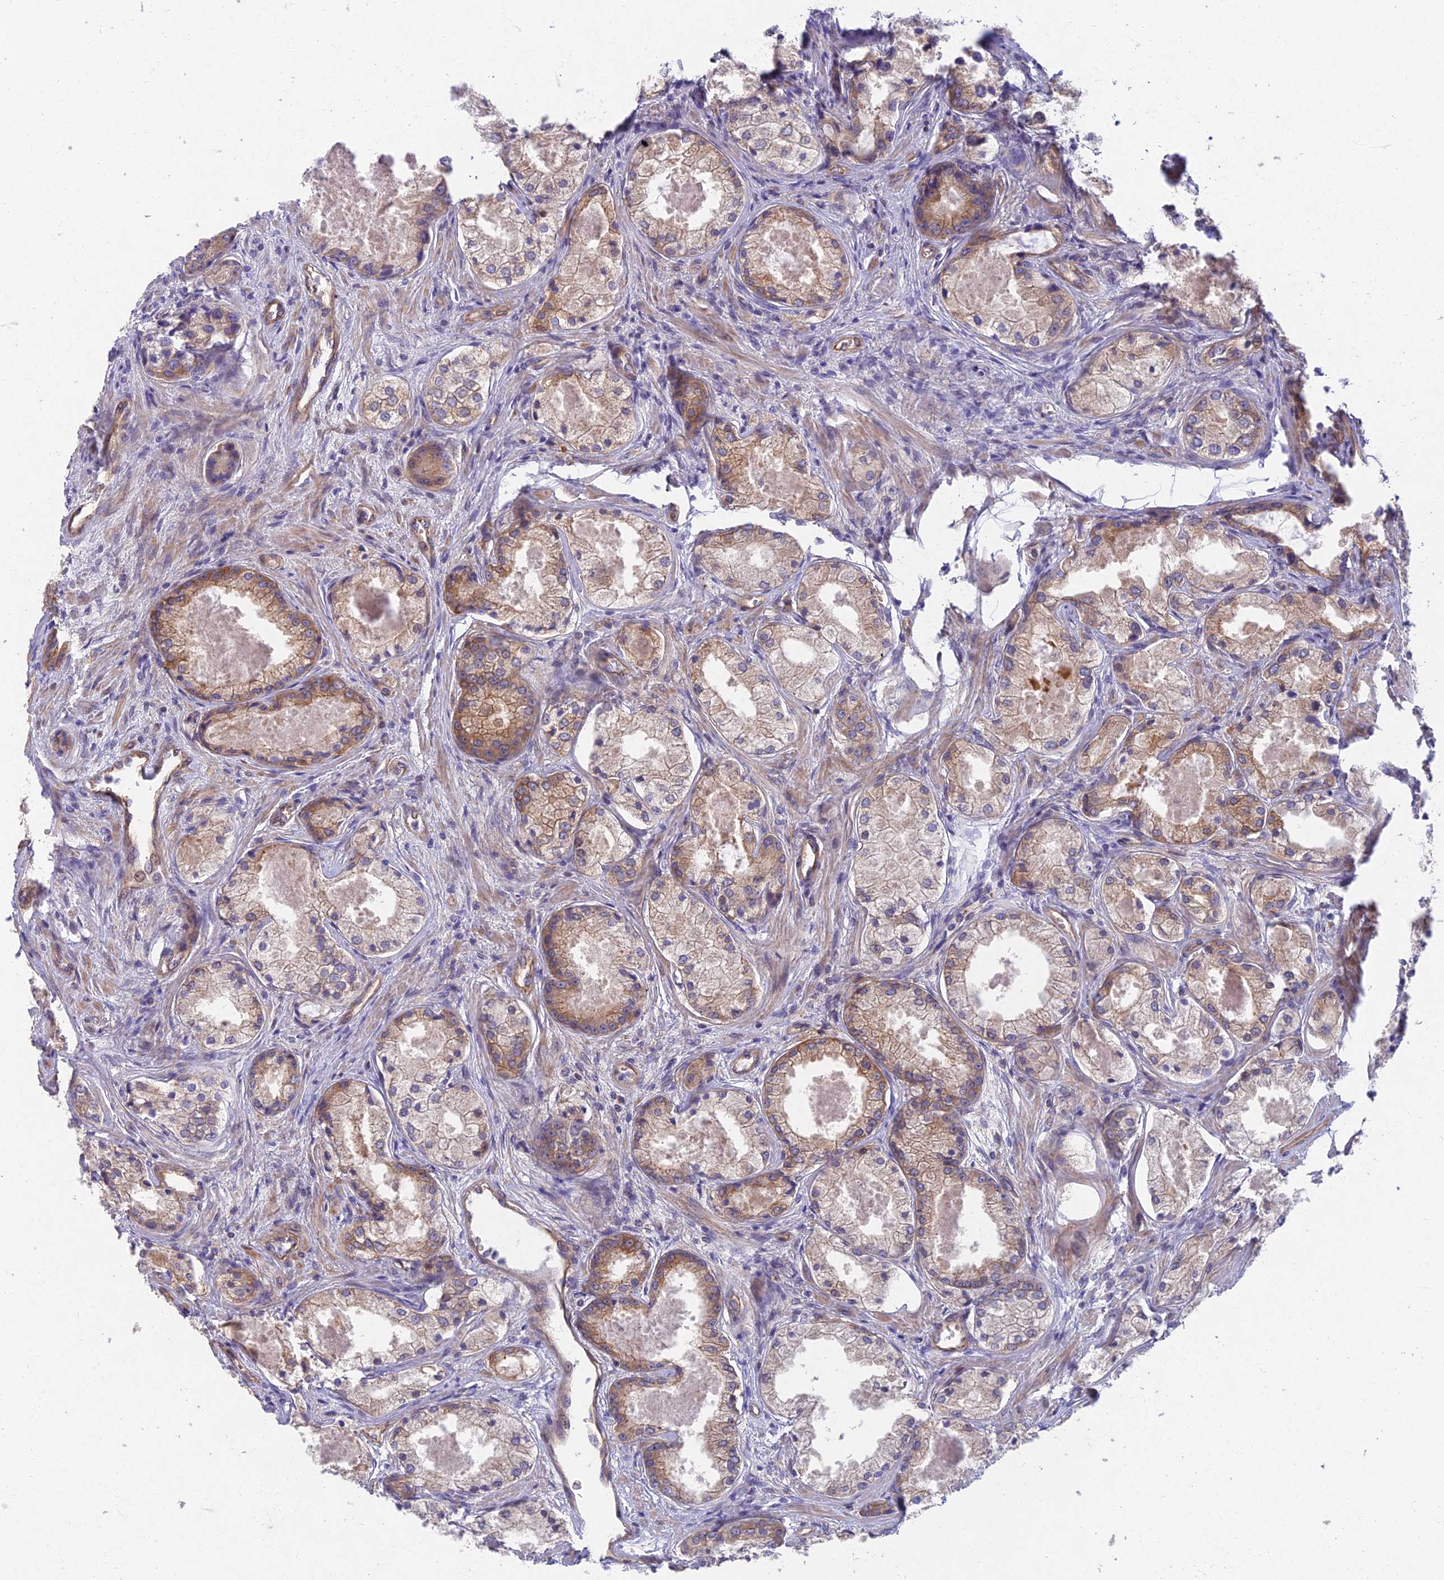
{"staining": {"intensity": "moderate", "quantity": ">75%", "location": "cytoplasmic/membranous"}, "tissue": "prostate cancer", "cell_type": "Tumor cells", "image_type": "cancer", "snomed": [{"axis": "morphology", "description": "Adenocarcinoma, Low grade"}, {"axis": "topography", "description": "Prostate"}], "caption": "This is a micrograph of immunohistochemistry staining of prostate cancer, which shows moderate expression in the cytoplasmic/membranous of tumor cells.", "gene": "RHBDL2", "patient": {"sex": "male", "age": 68}}